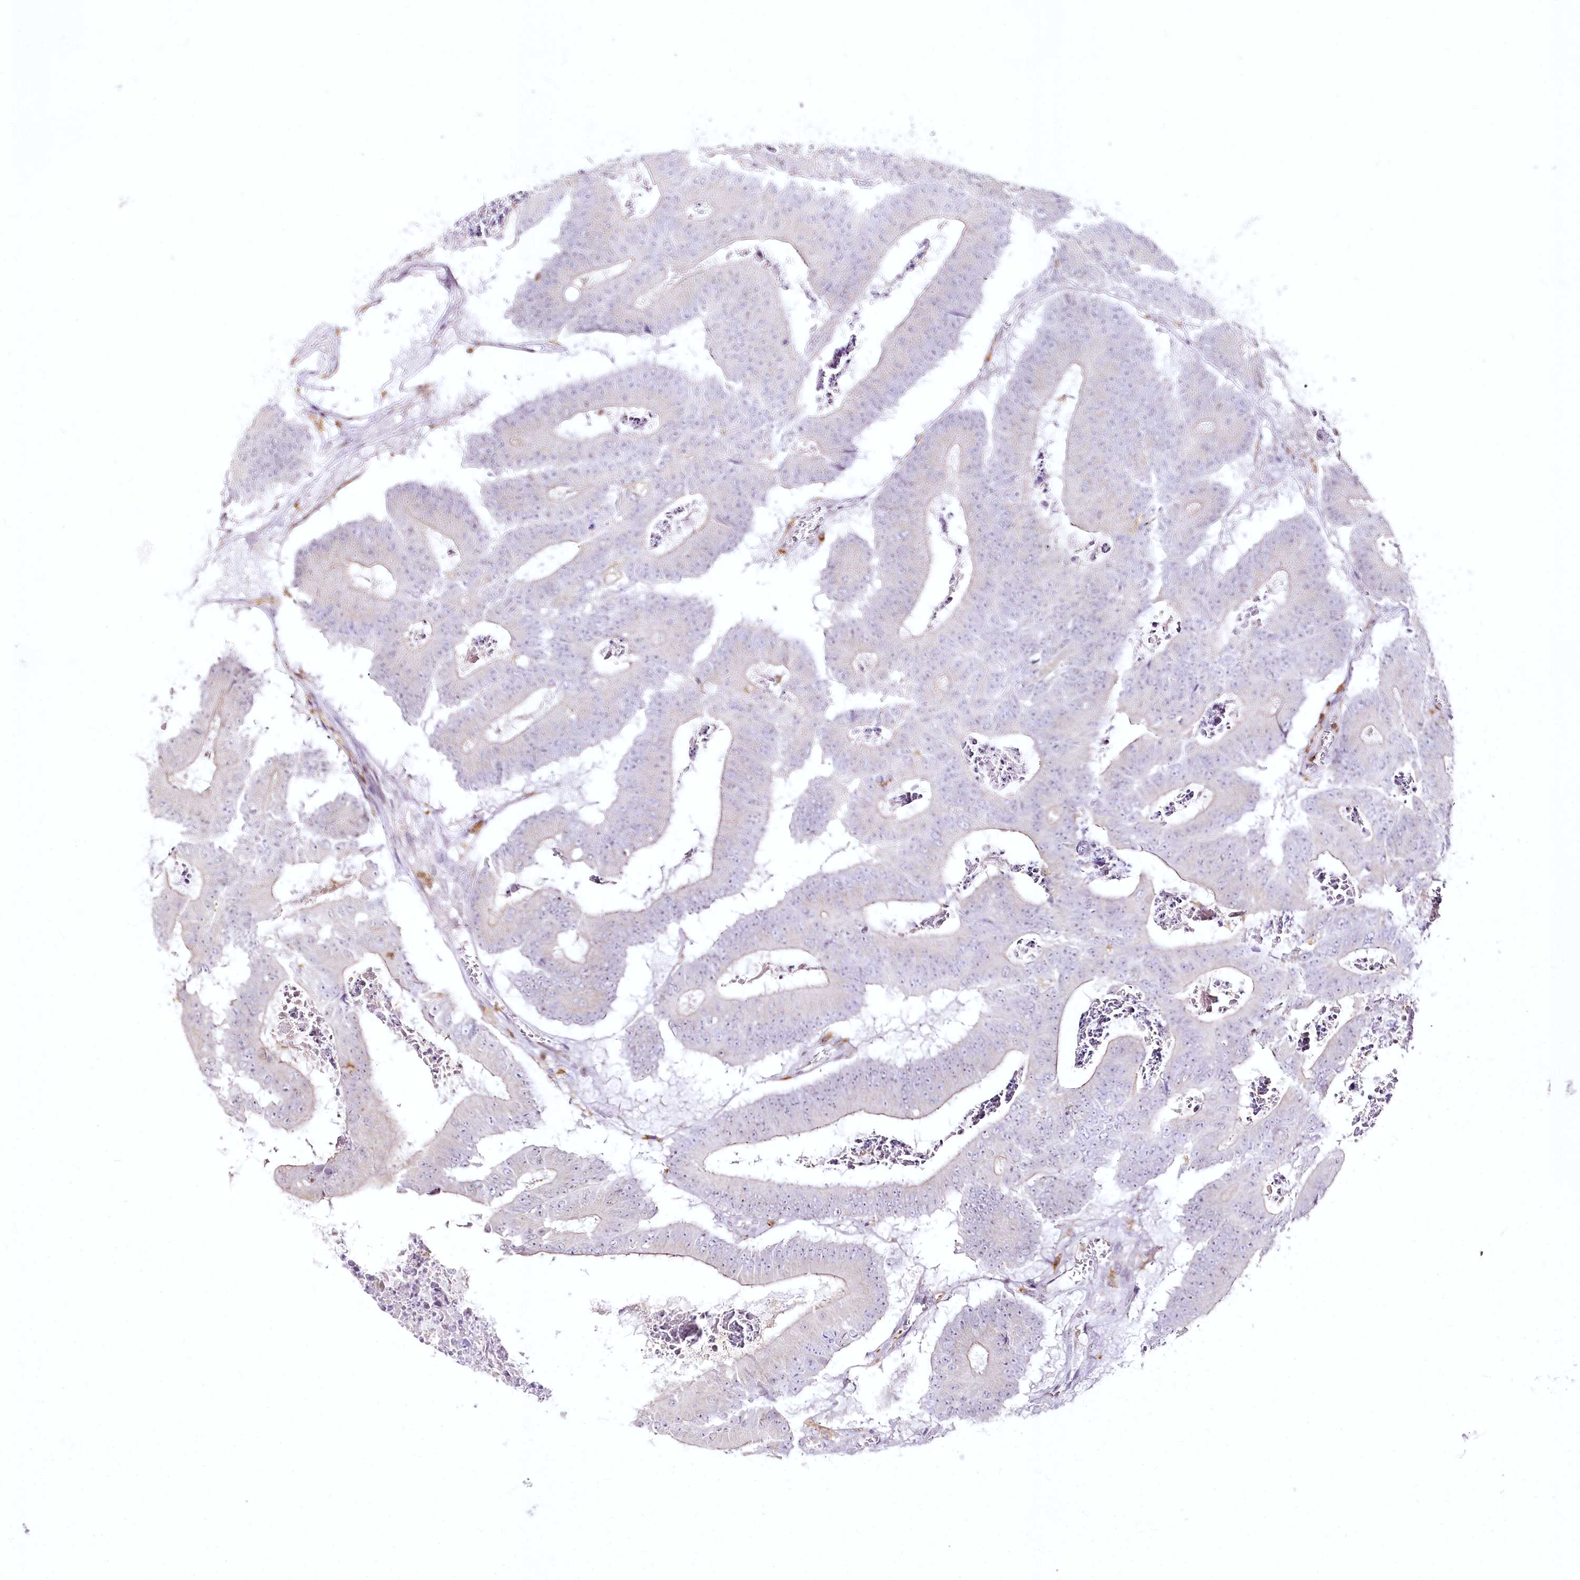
{"staining": {"intensity": "negative", "quantity": "none", "location": "none"}, "tissue": "colorectal cancer", "cell_type": "Tumor cells", "image_type": "cancer", "snomed": [{"axis": "morphology", "description": "Adenocarcinoma, NOS"}, {"axis": "topography", "description": "Colon"}], "caption": "Micrograph shows no significant protein staining in tumor cells of colorectal adenocarcinoma. (Brightfield microscopy of DAB IHC at high magnification).", "gene": "DOCK2", "patient": {"sex": "male", "age": 87}}